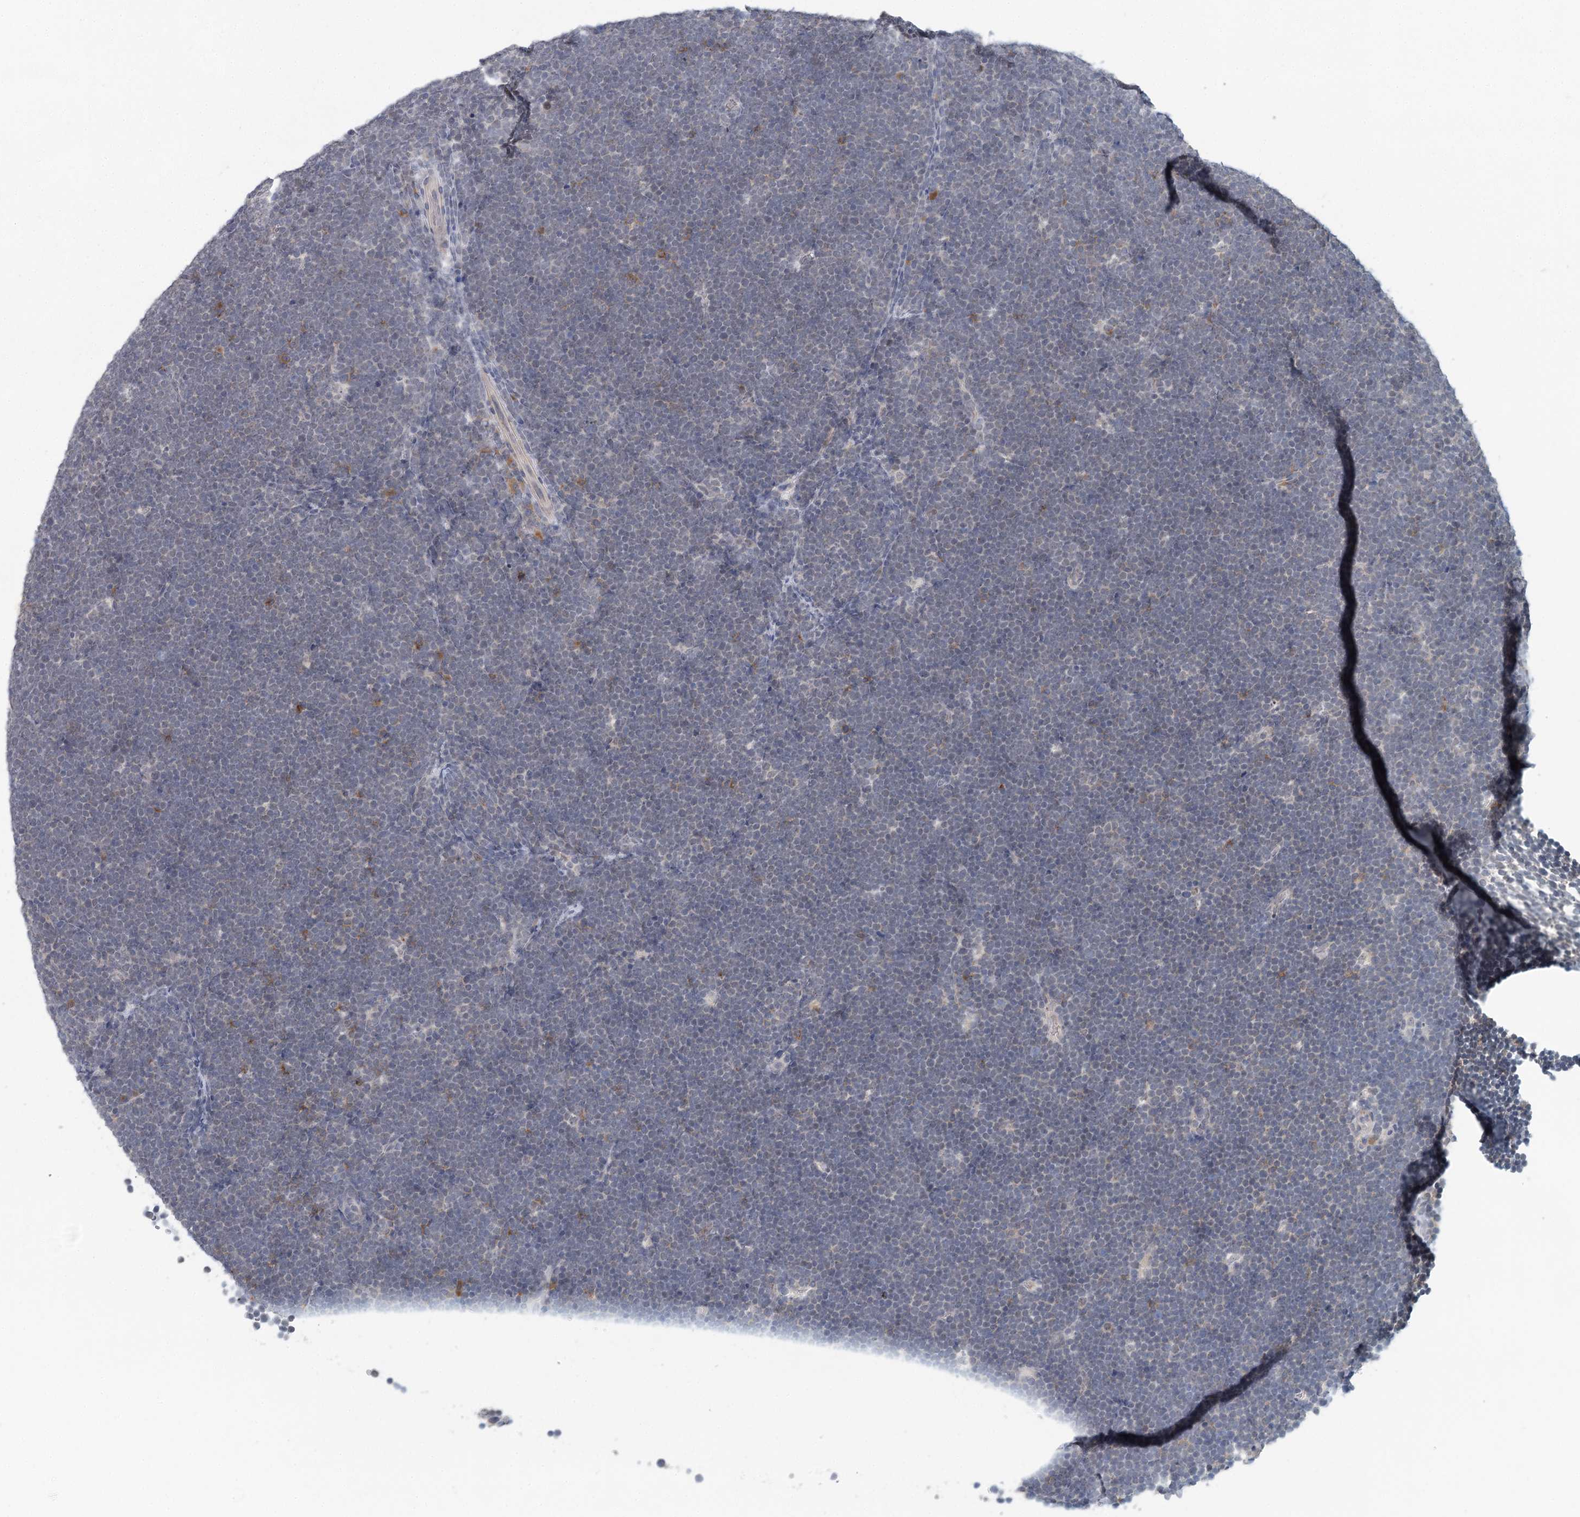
{"staining": {"intensity": "negative", "quantity": "none", "location": "none"}, "tissue": "lymphoma", "cell_type": "Tumor cells", "image_type": "cancer", "snomed": [{"axis": "morphology", "description": "Malignant lymphoma, non-Hodgkin's type, High grade"}, {"axis": "topography", "description": "Lymph node"}], "caption": "This is an immunohistochemistry (IHC) micrograph of human high-grade malignant lymphoma, non-Hodgkin's type. There is no positivity in tumor cells.", "gene": "BLTP1", "patient": {"sex": "male", "age": 13}}